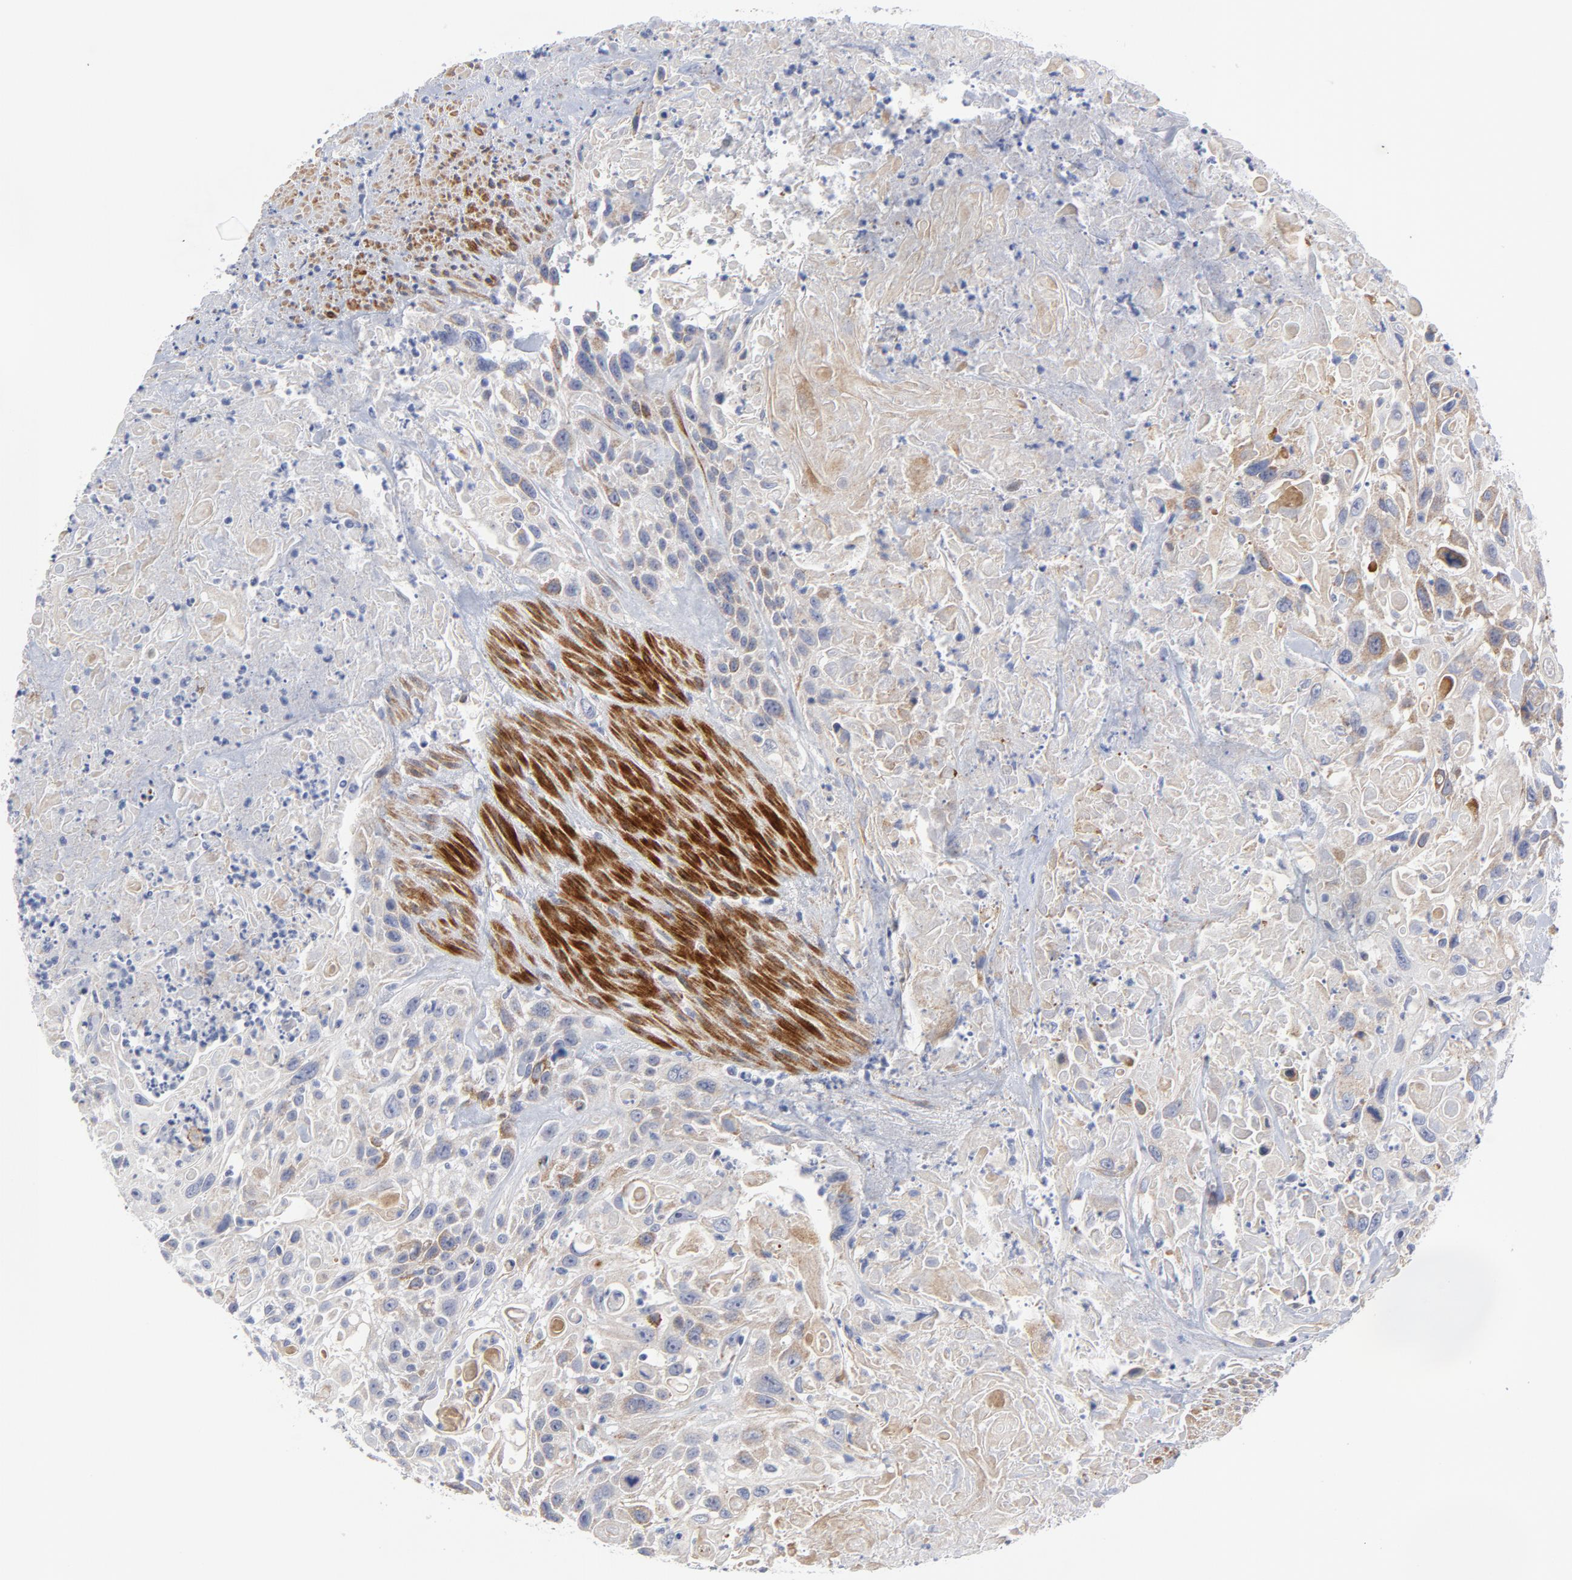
{"staining": {"intensity": "moderate", "quantity": "<25%", "location": "cytoplasmic/membranous"}, "tissue": "urothelial cancer", "cell_type": "Tumor cells", "image_type": "cancer", "snomed": [{"axis": "morphology", "description": "Urothelial carcinoma, High grade"}, {"axis": "topography", "description": "Urinary bladder"}], "caption": "Moderate cytoplasmic/membranous positivity is seen in approximately <25% of tumor cells in urothelial cancer. Using DAB (brown) and hematoxylin (blue) stains, captured at high magnification using brightfield microscopy.", "gene": "RAPGEF3", "patient": {"sex": "female", "age": 84}}